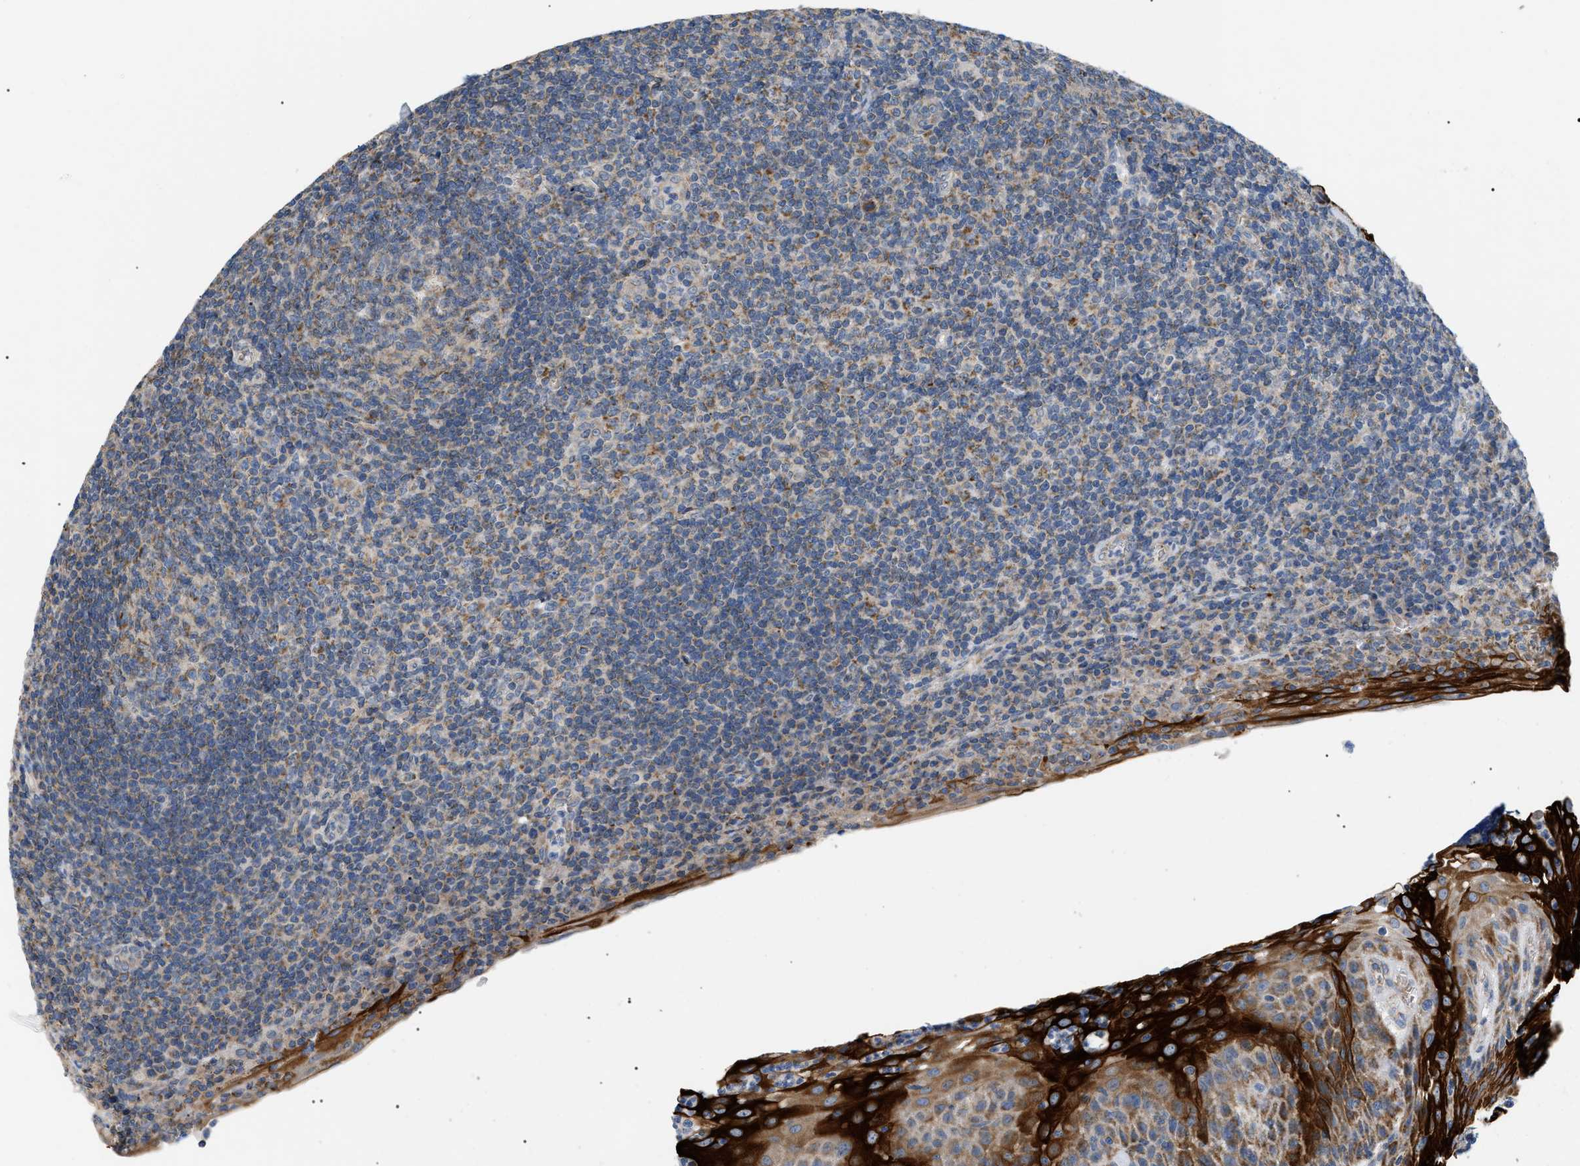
{"staining": {"intensity": "moderate", "quantity": "25%-75%", "location": "cytoplasmic/membranous"}, "tissue": "tonsil", "cell_type": "Germinal center cells", "image_type": "normal", "snomed": [{"axis": "morphology", "description": "Normal tissue, NOS"}, {"axis": "topography", "description": "Tonsil"}], "caption": "Moderate cytoplasmic/membranous positivity for a protein is identified in about 25%-75% of germinal center cells of normal tonsil using immunohistochemistry.", "gene": "TOMM6", "patient": {"sex": "male", "age": 37}}